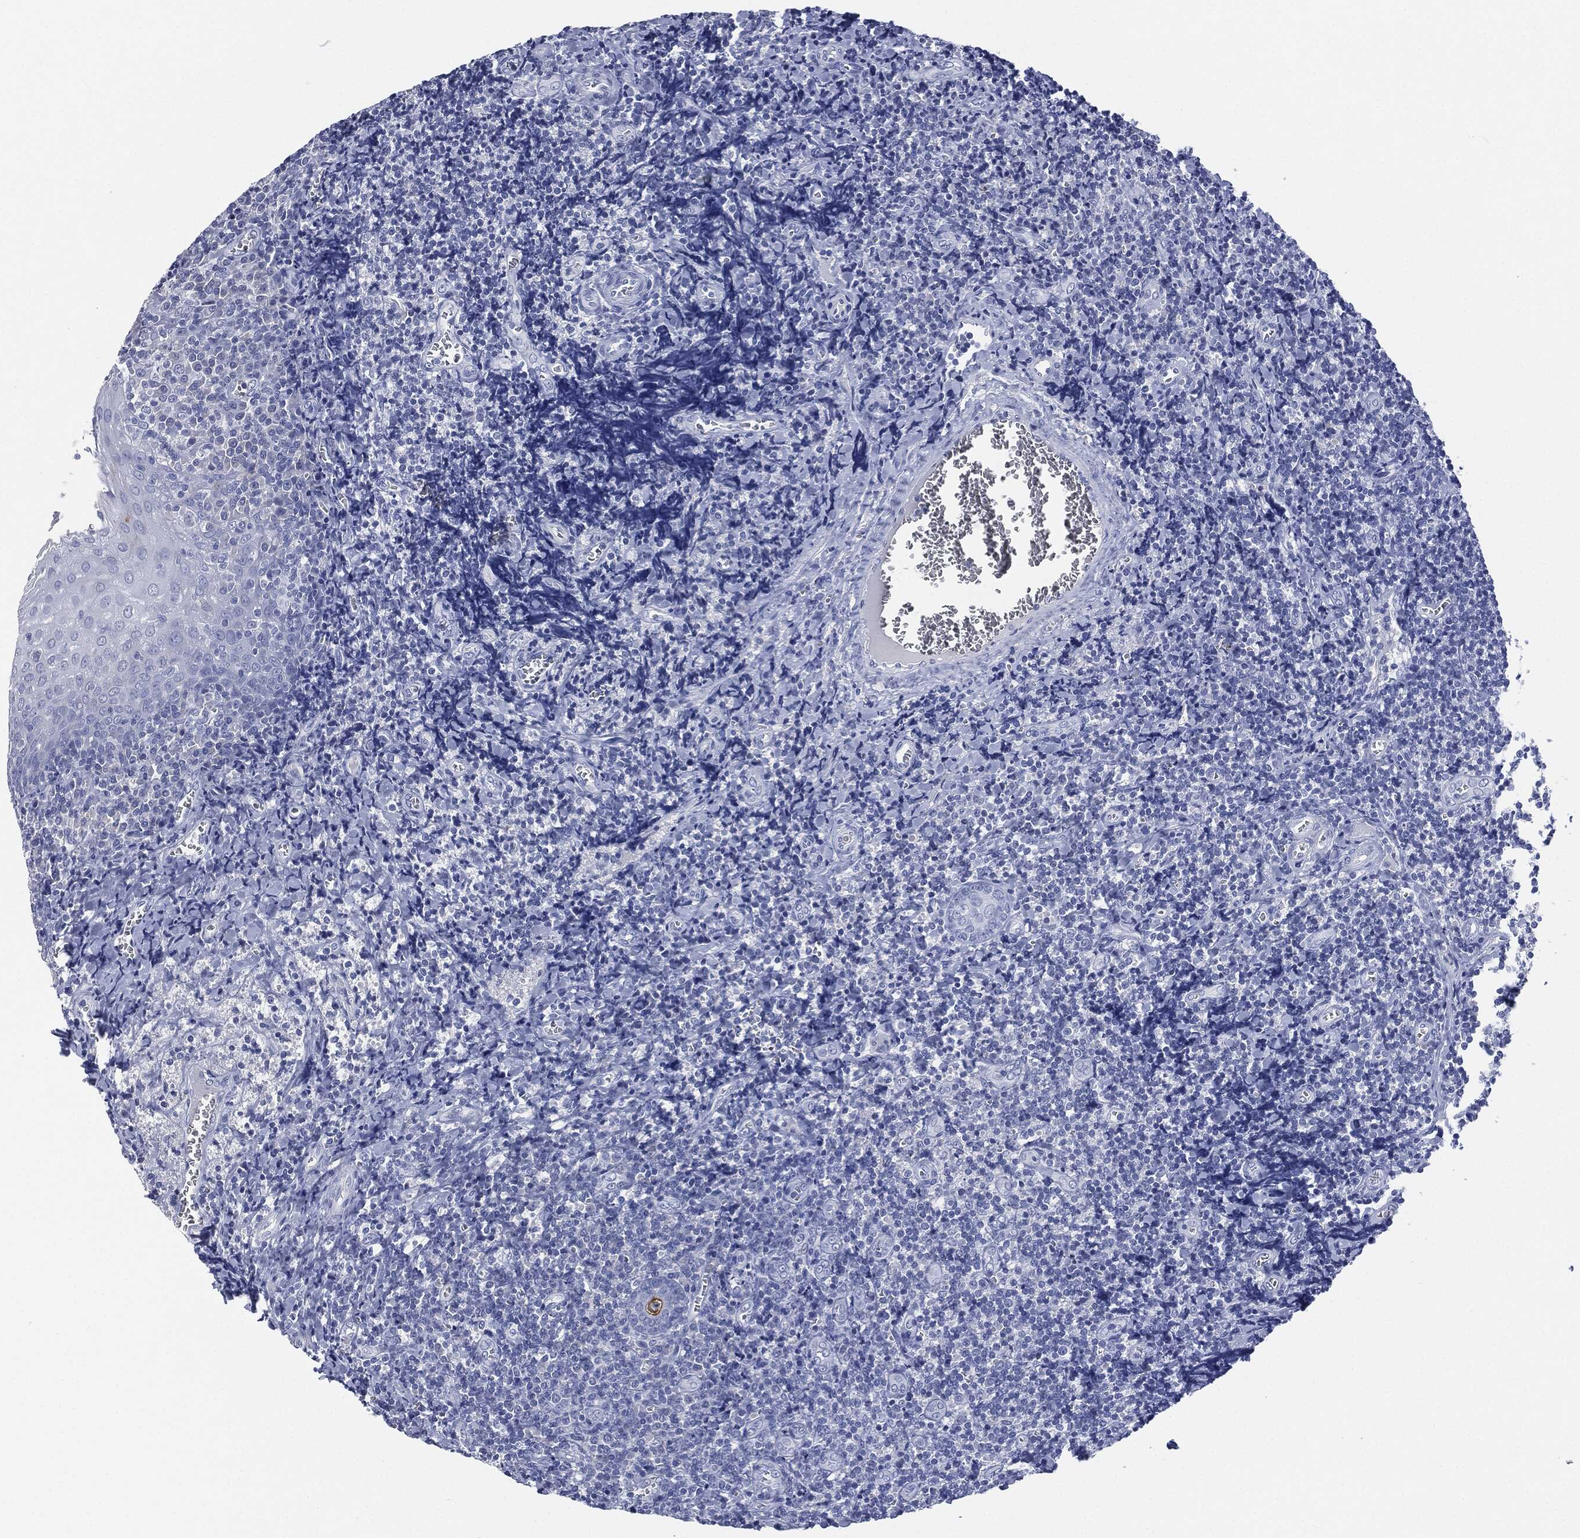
{"staining": {"intensity": "negative", "quantity": "none", "location": "none"}, "tissue": "tonsil", "cell_type": "Germinal center cells", "image_type": "normal", "snomed": [{"axis": "morphology", "description": "Normal tissue, NOS"}, {"axis": "morphology", "description": "Inflammation, NOS"}, {"axis": "topography", "description": "Tonsil"}], "caption": "High power microscopy micrograph of an IHC photomicrograph of unremarkable tonsil, revealing no significant staining in germinal center cells.", "gene": "MUC16", "patient": {"sex": "female", "age": 31}}